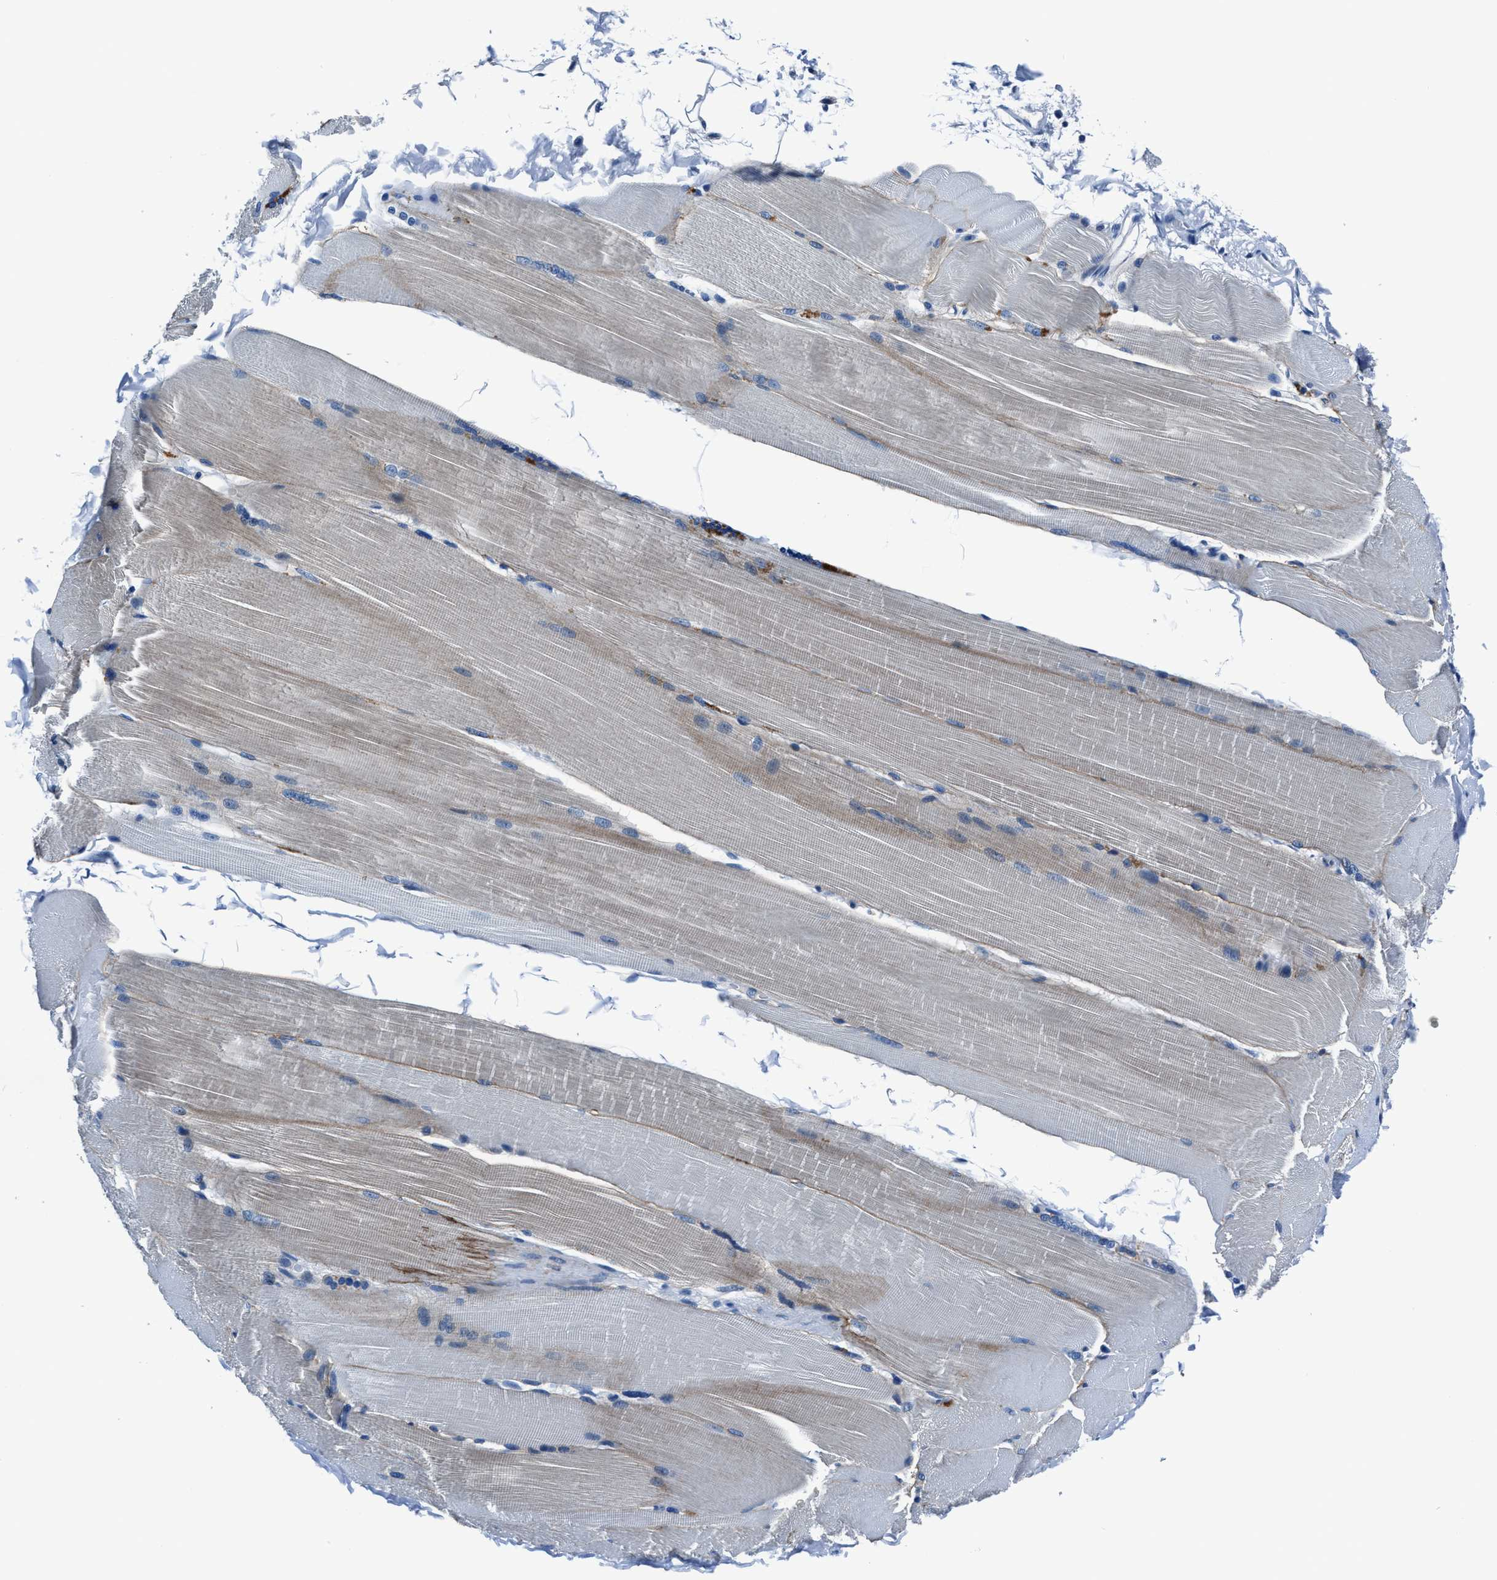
{"staining": {"intensity": "weak", "quantity": "<25%", "location": "cytoplasmic/membranous"}, "tissue": "skeletal muscle", "cell_type": "Myocytes", "image_type": "normal", "snomed": [{"axis": "morphology", "description": "Normal tissue, NOS"}, {"axis": "topography", "description": "Skin"}, {"axis": "topography", "description": "Skeletal muscle"}], "caption": "Myocytes show no significant expression in normal skeletal muscle.", "gene": "LMO7", "patient": {"sex": "male", "age": 83}}